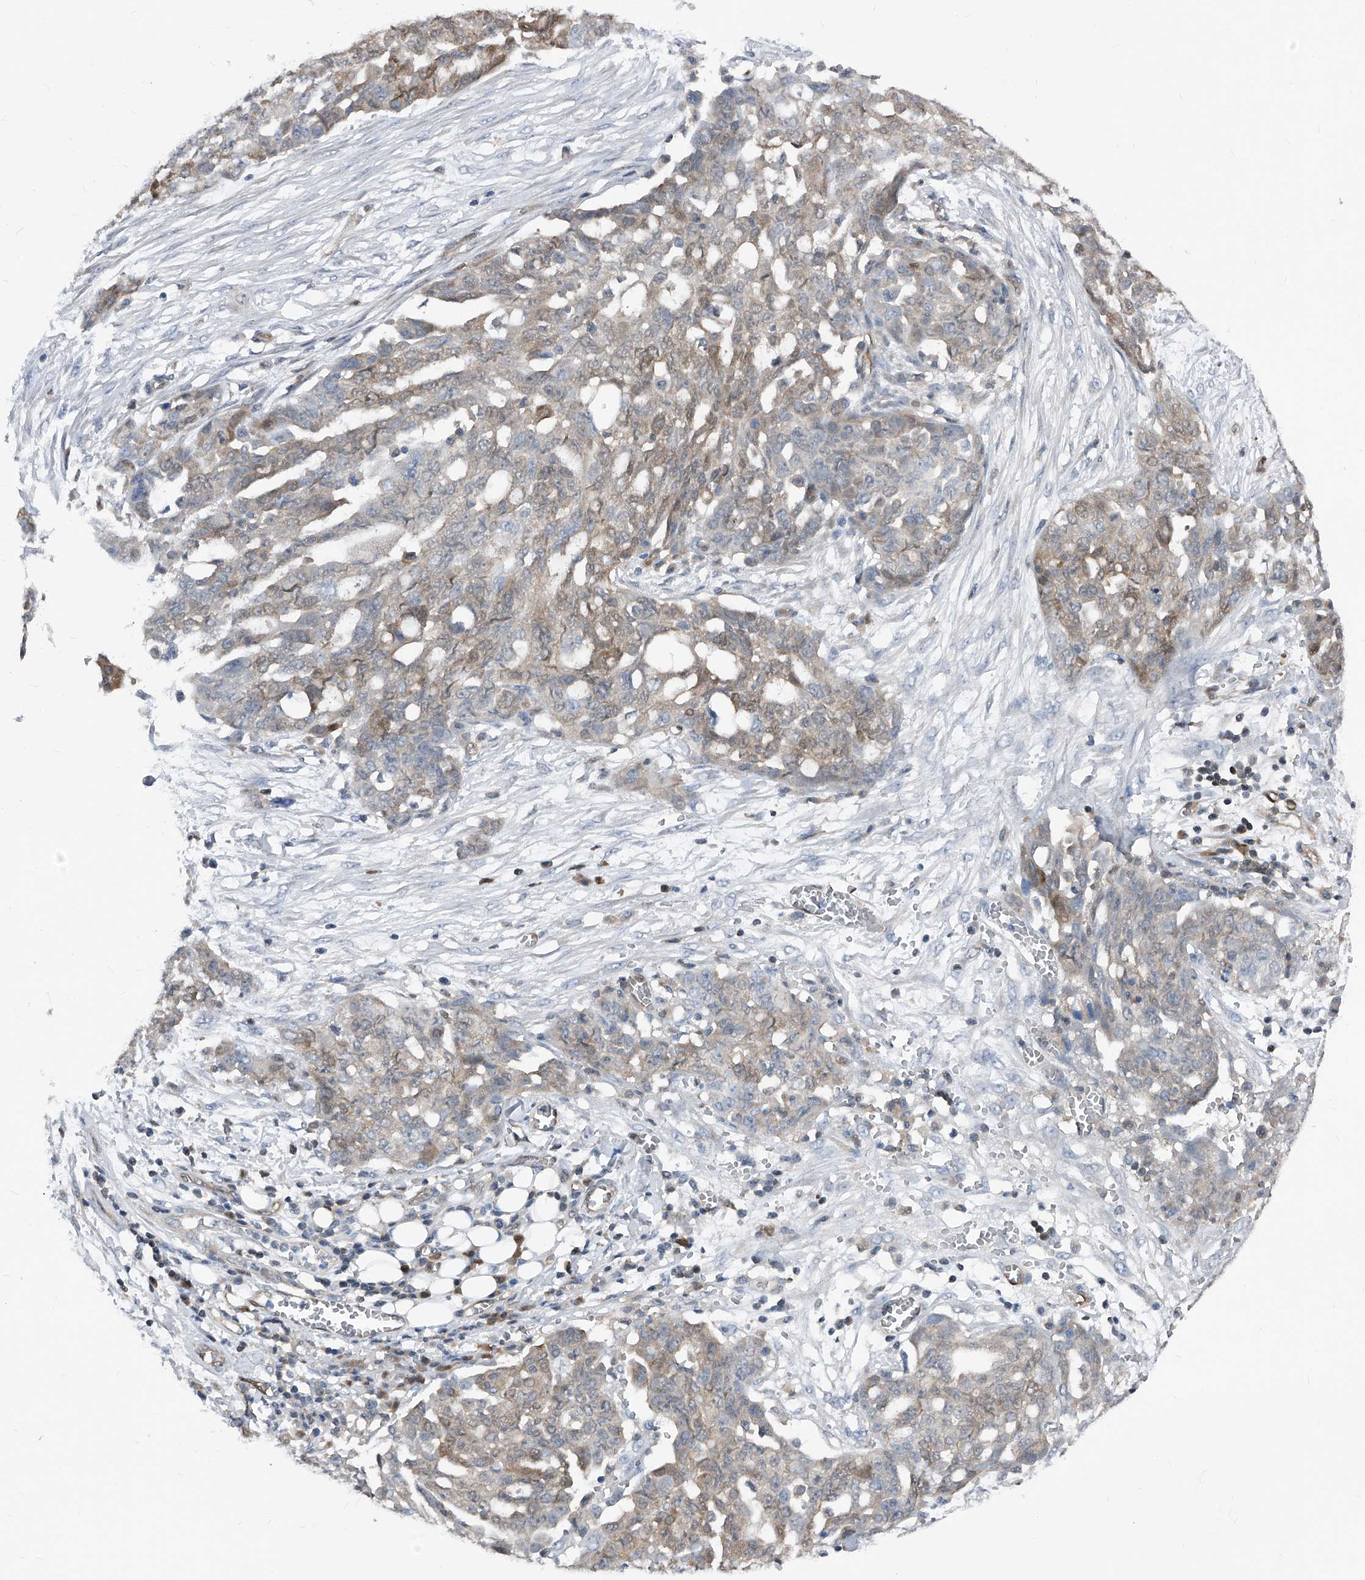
{"staining": {"intensity": "weak", "quantity": ">75%", "location": "cytoplasmic/membranous"}, "tissue": "ovarian cancer", "cell_type": "Tumor cells", "image_type": "cancer", "snomed": [{"axis": "morphology", "description": "Cystadenocarcinoma, serous, NOS"}, {"axis": "topography", "description": "Soft tissue"}, {"axis": "topography", "description": "Ovary"}], "caption": "Brown immunohistochemical staining in ovarian cancer (serous cystadenocarcinoma) demonstrates weak cytoplasmic/membranous expression in about >75% of tumor cells. Nuclei are stained in blue.", "gene": "MAP2K6", "patient": {"sex": "female", "age": 57}}